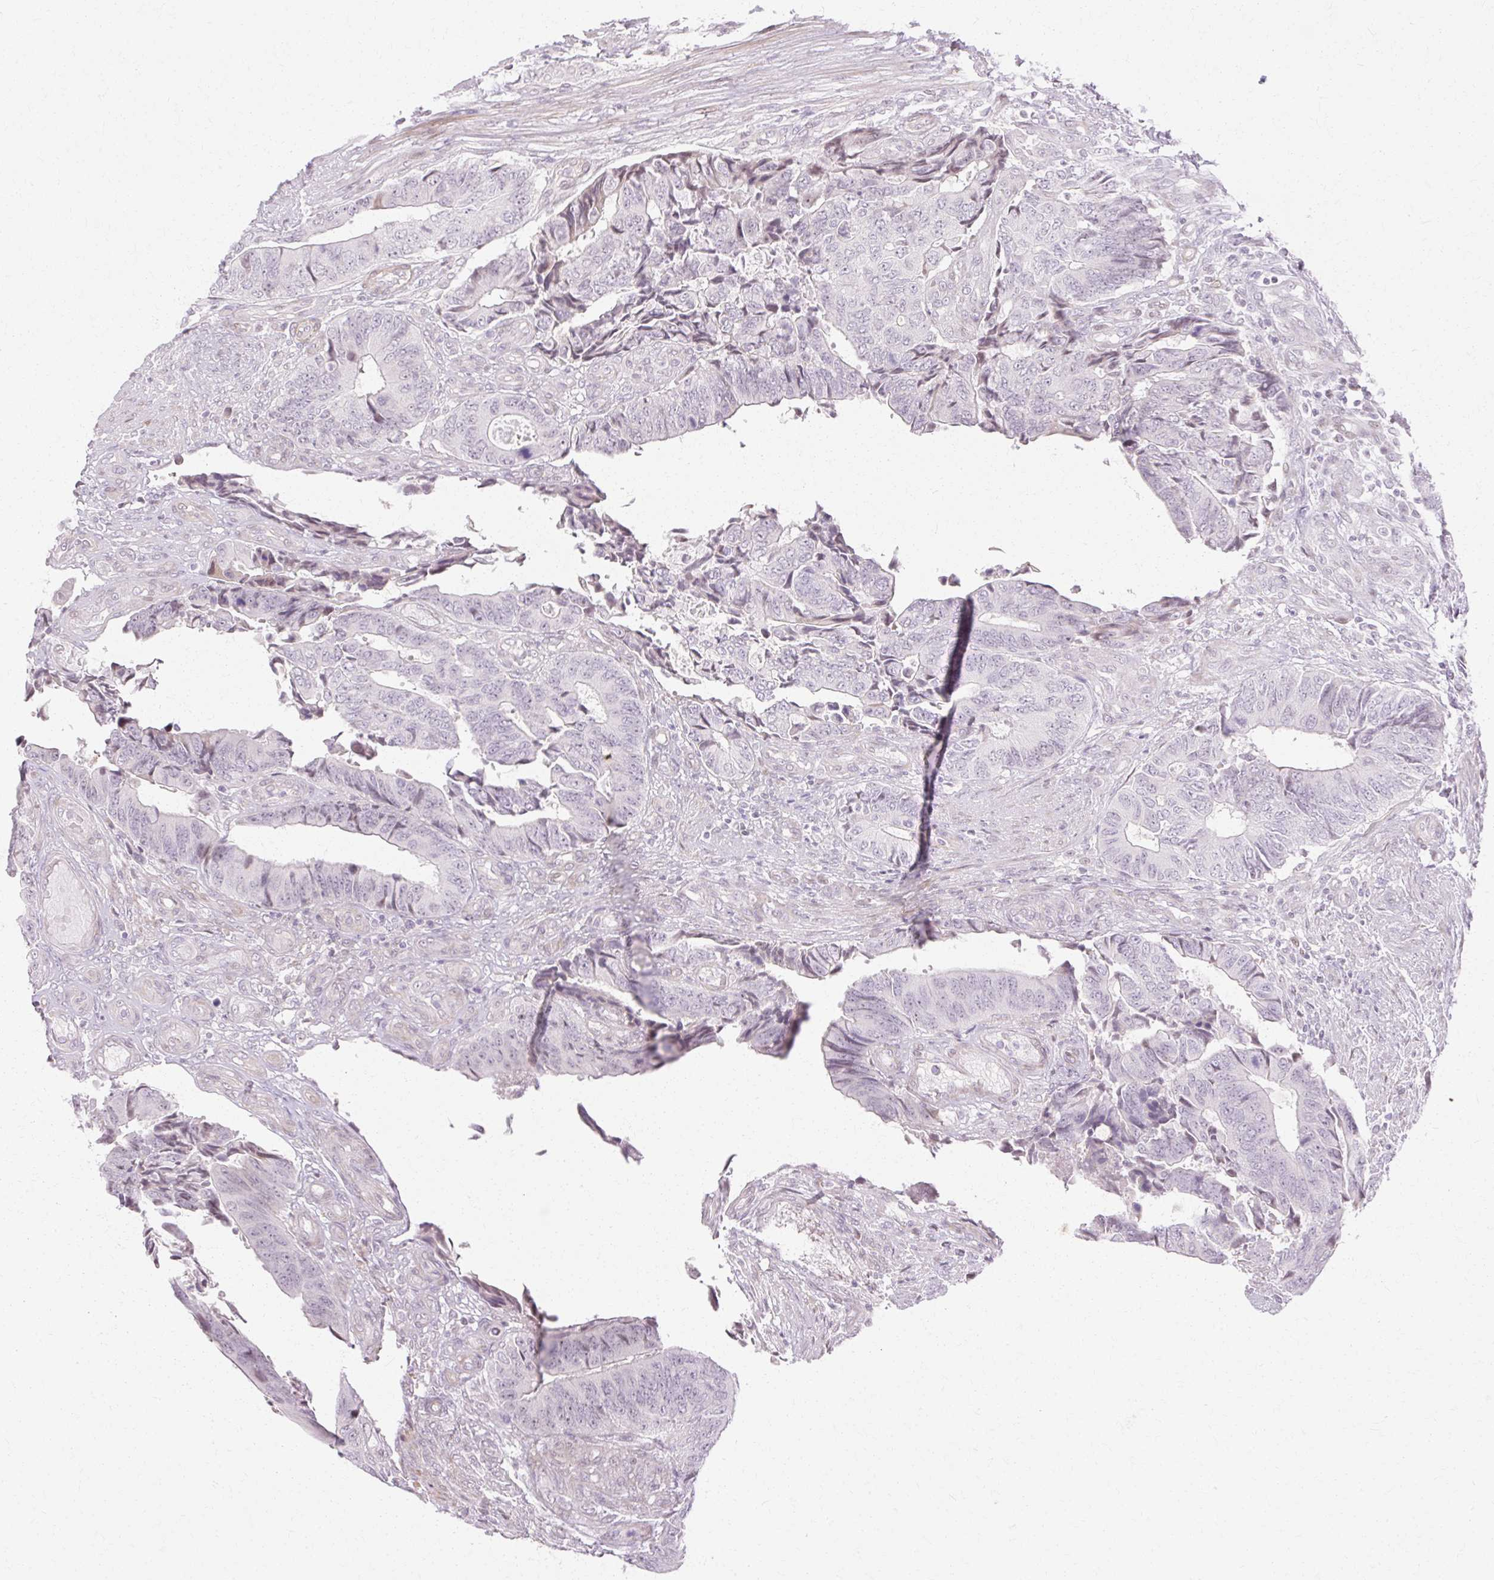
{"staining": {"intensity": "negative", "quantity": "none", "location": "none"}, "tissue": "colorectal cancer", "cell_type": "Tumor cells", "image_type": "cancer", "snomed": [{"axis": "morphology", "description": "Adenocarcinoma, NOS"}, {"axis": "topography", "description": "Colon"}], "caption": "High magnification brightfield microscopy of colorectal cancer (adenocarcinoma) stained with DAB (3,3'-diaminobenzidine) (brown) and counterstained with hematoxylin (blue): tumor cells show no significant positivity.", "gene": "C3orf49", "patient": {"sex": "male", "age": 87}}